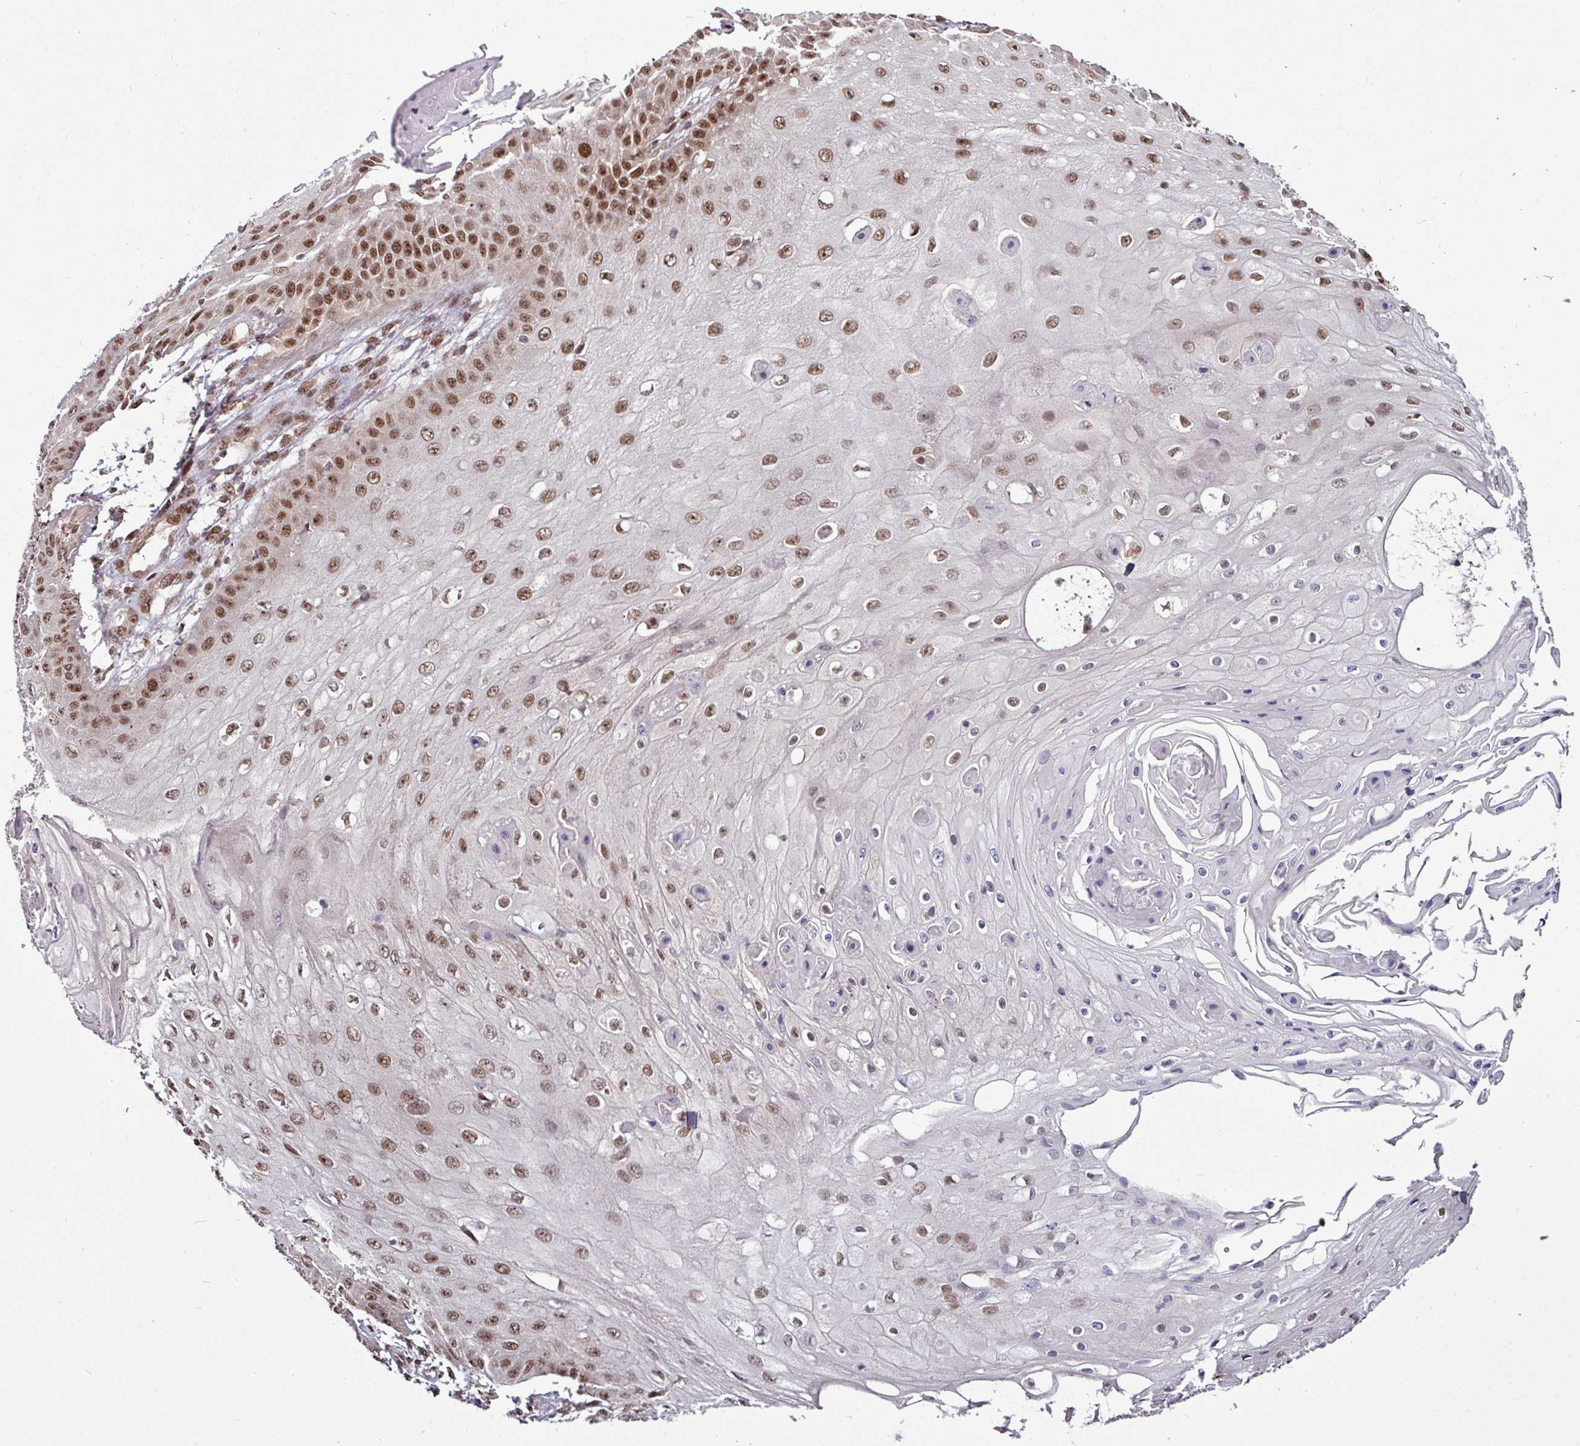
{"staining": {"intensity": "moderate", "quantity": ">75%", "location": "nuclear"}, "tissue": "skin cancer", "cell_type": "Tumor cells", "image_type": "cancer", "snomed": [{"axis": "morphology", "description": "Squamous cell carcinoma, NOS"}, {"axis": "topography", "description": "Skin"}], "caption": "Moderate nuclear expression is identified in approximately >75% of tumor cells in skin cancer.", "gene": "MORF4L2", "patient": {"sex": "male", "age": 70}}